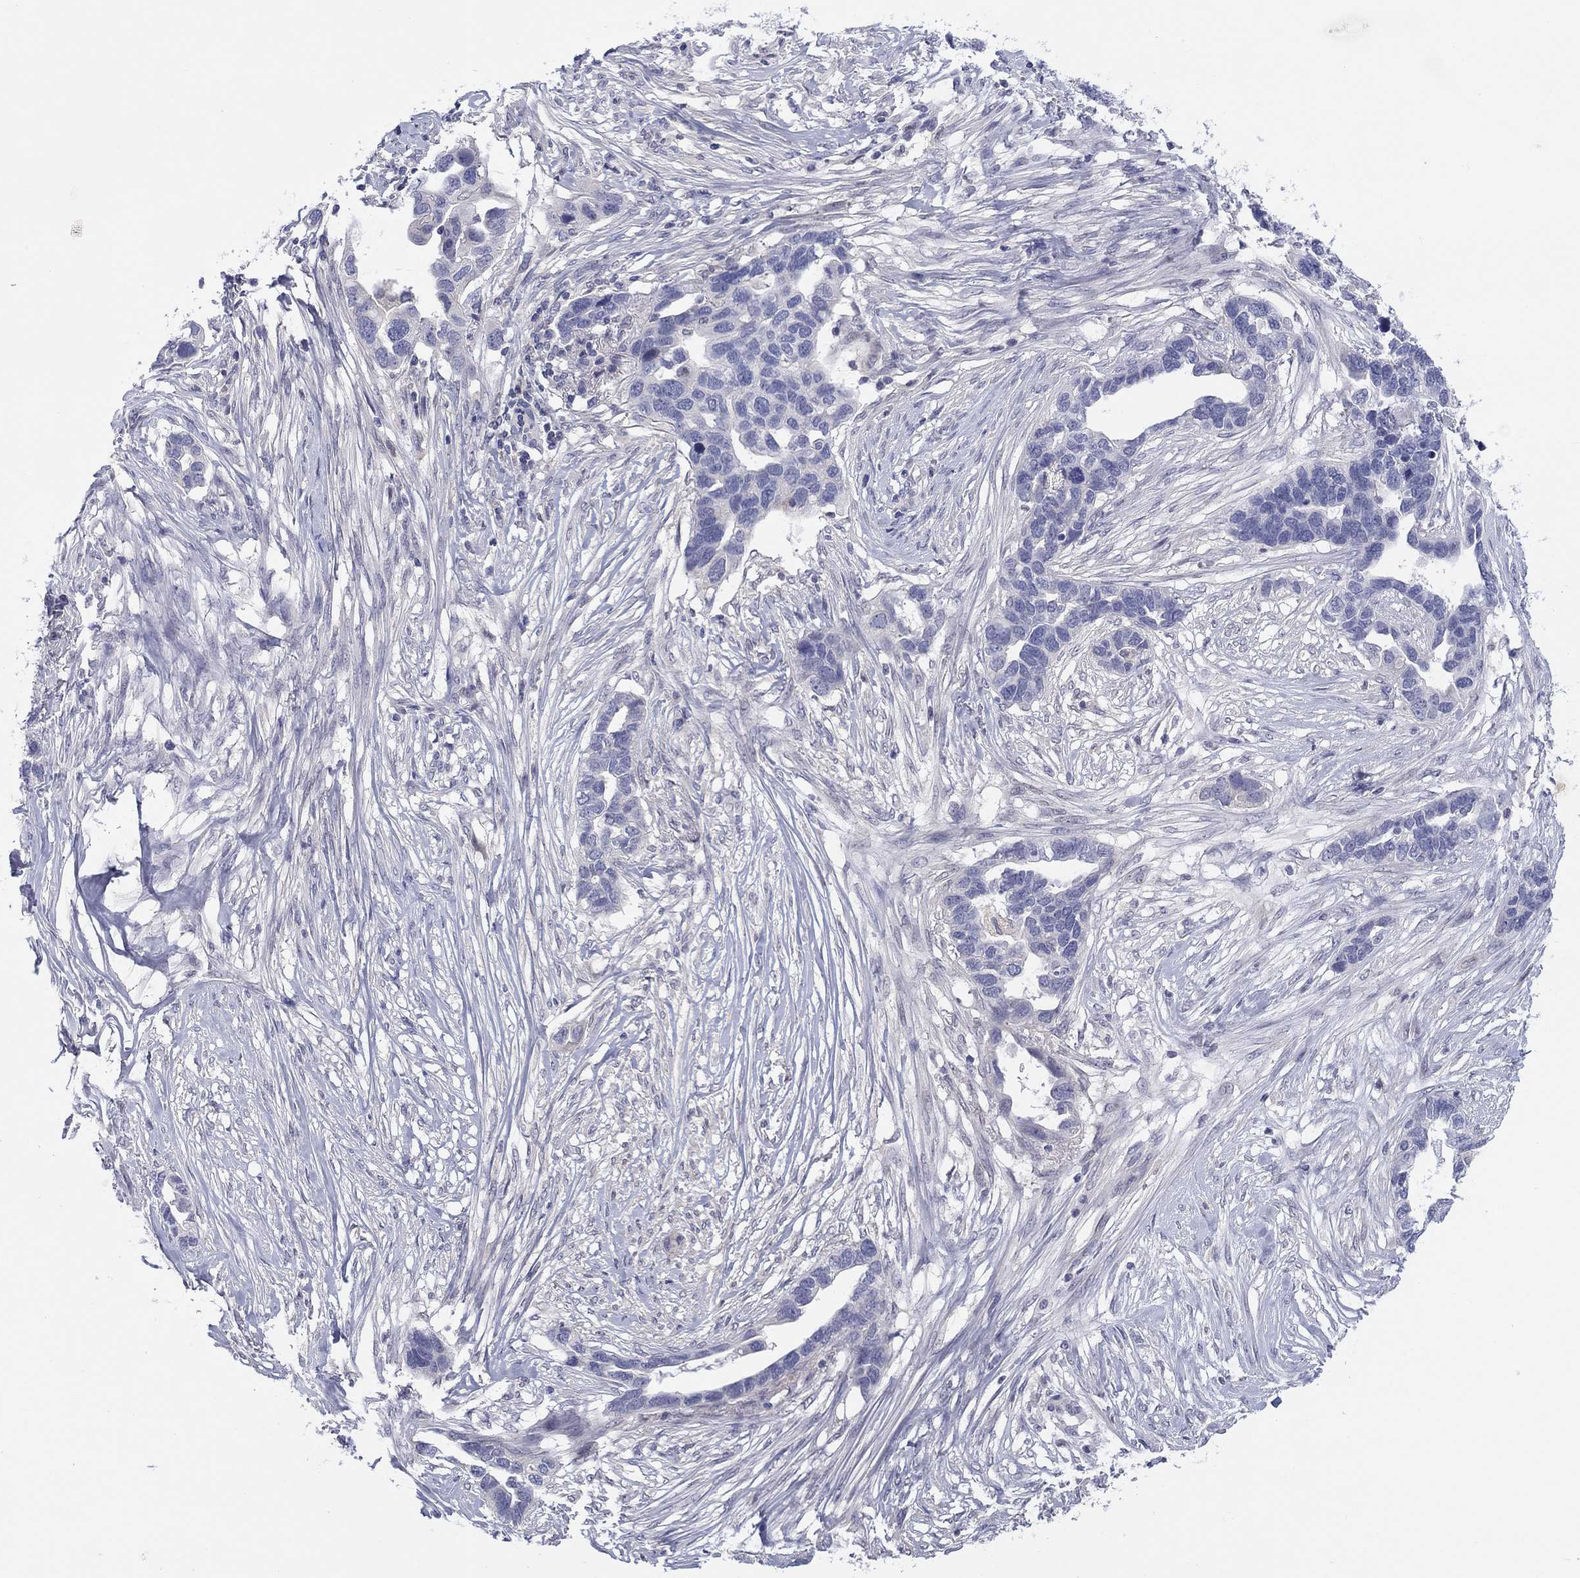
{"staining": {"intensity": "negative", "quantity": "none", "location": "none"}, "tissue": "ovarian cancer", "cell_type": "Tumor cells", "image_type": "cancer", "snomed": [{"axis": "morphology", "description": "Cystadenocarcinoma, serous, NOS"}, {"axis": "topography", "description": "Ovary"}], "caption": "Tumor cells show no significant protein expression in serous cystadenocarcinoma (ovarian). Brightfield microscopy of immunohistochemistry stained with DAB (3,3'-diaminobenzidine) (brown) and hematoxylin (blue), captured at high magnification.", "gene": "CYP2B6", "patient": {"sex": "female", "age": 54}}